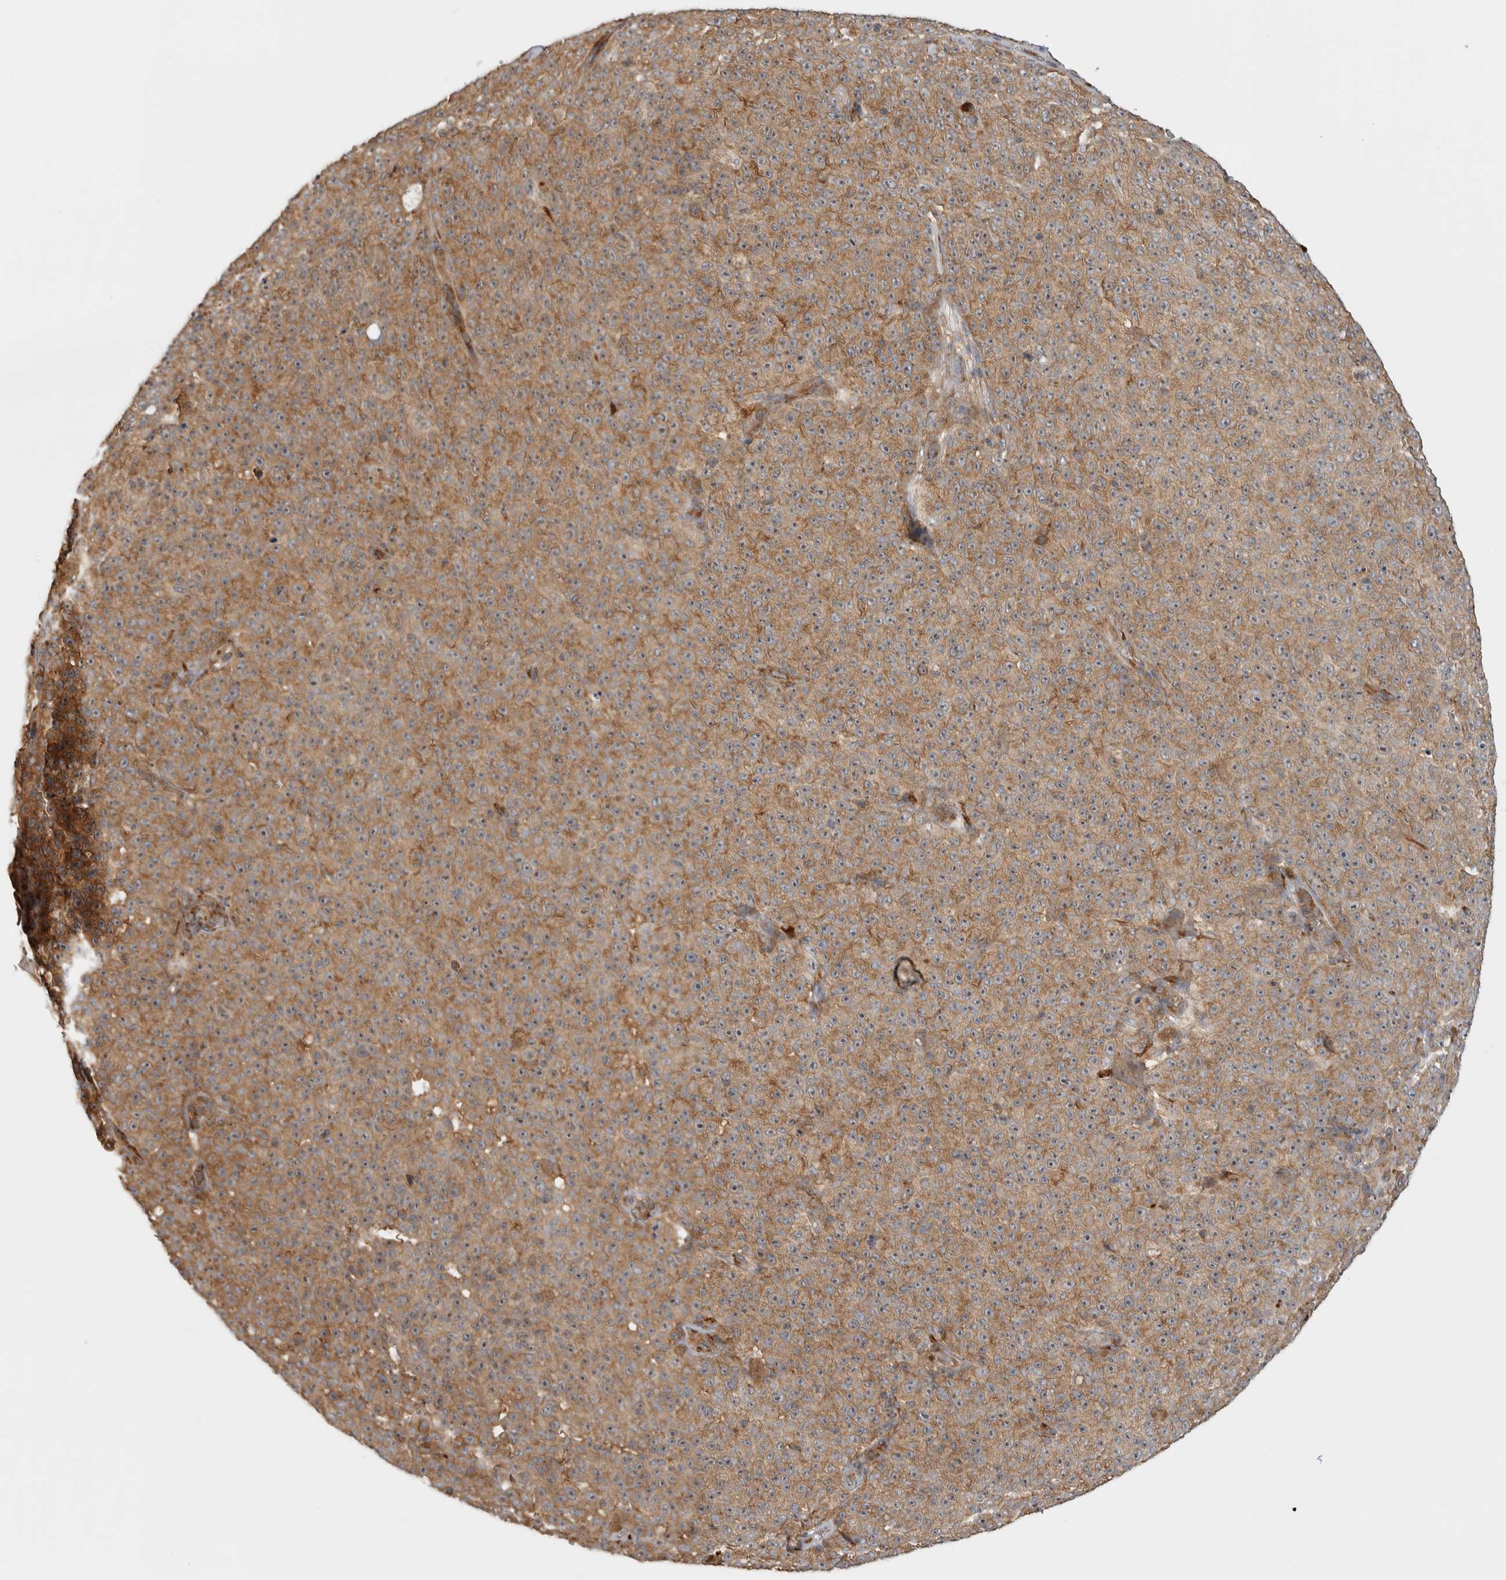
{"staining": {"intensity": "moderate", "quantity": ">75%", "location": "cytoplasmic/membranous"}, "tissue": "melanoma", "cell_type": "Tumor cells", "image_type": "cancer", "snomed": [{"axis": "morphology", "description": "Malignant melanoma, NOS"}, {"axis": "topography", "description": "Skin"}], "caption": "Malignant melanoma tissue reveals moderate cytoplasmic/membranous expression in approximately >75% of tumor cells", "gene": "EIF3H", "patient": {"sex": "female", "age": 82}}